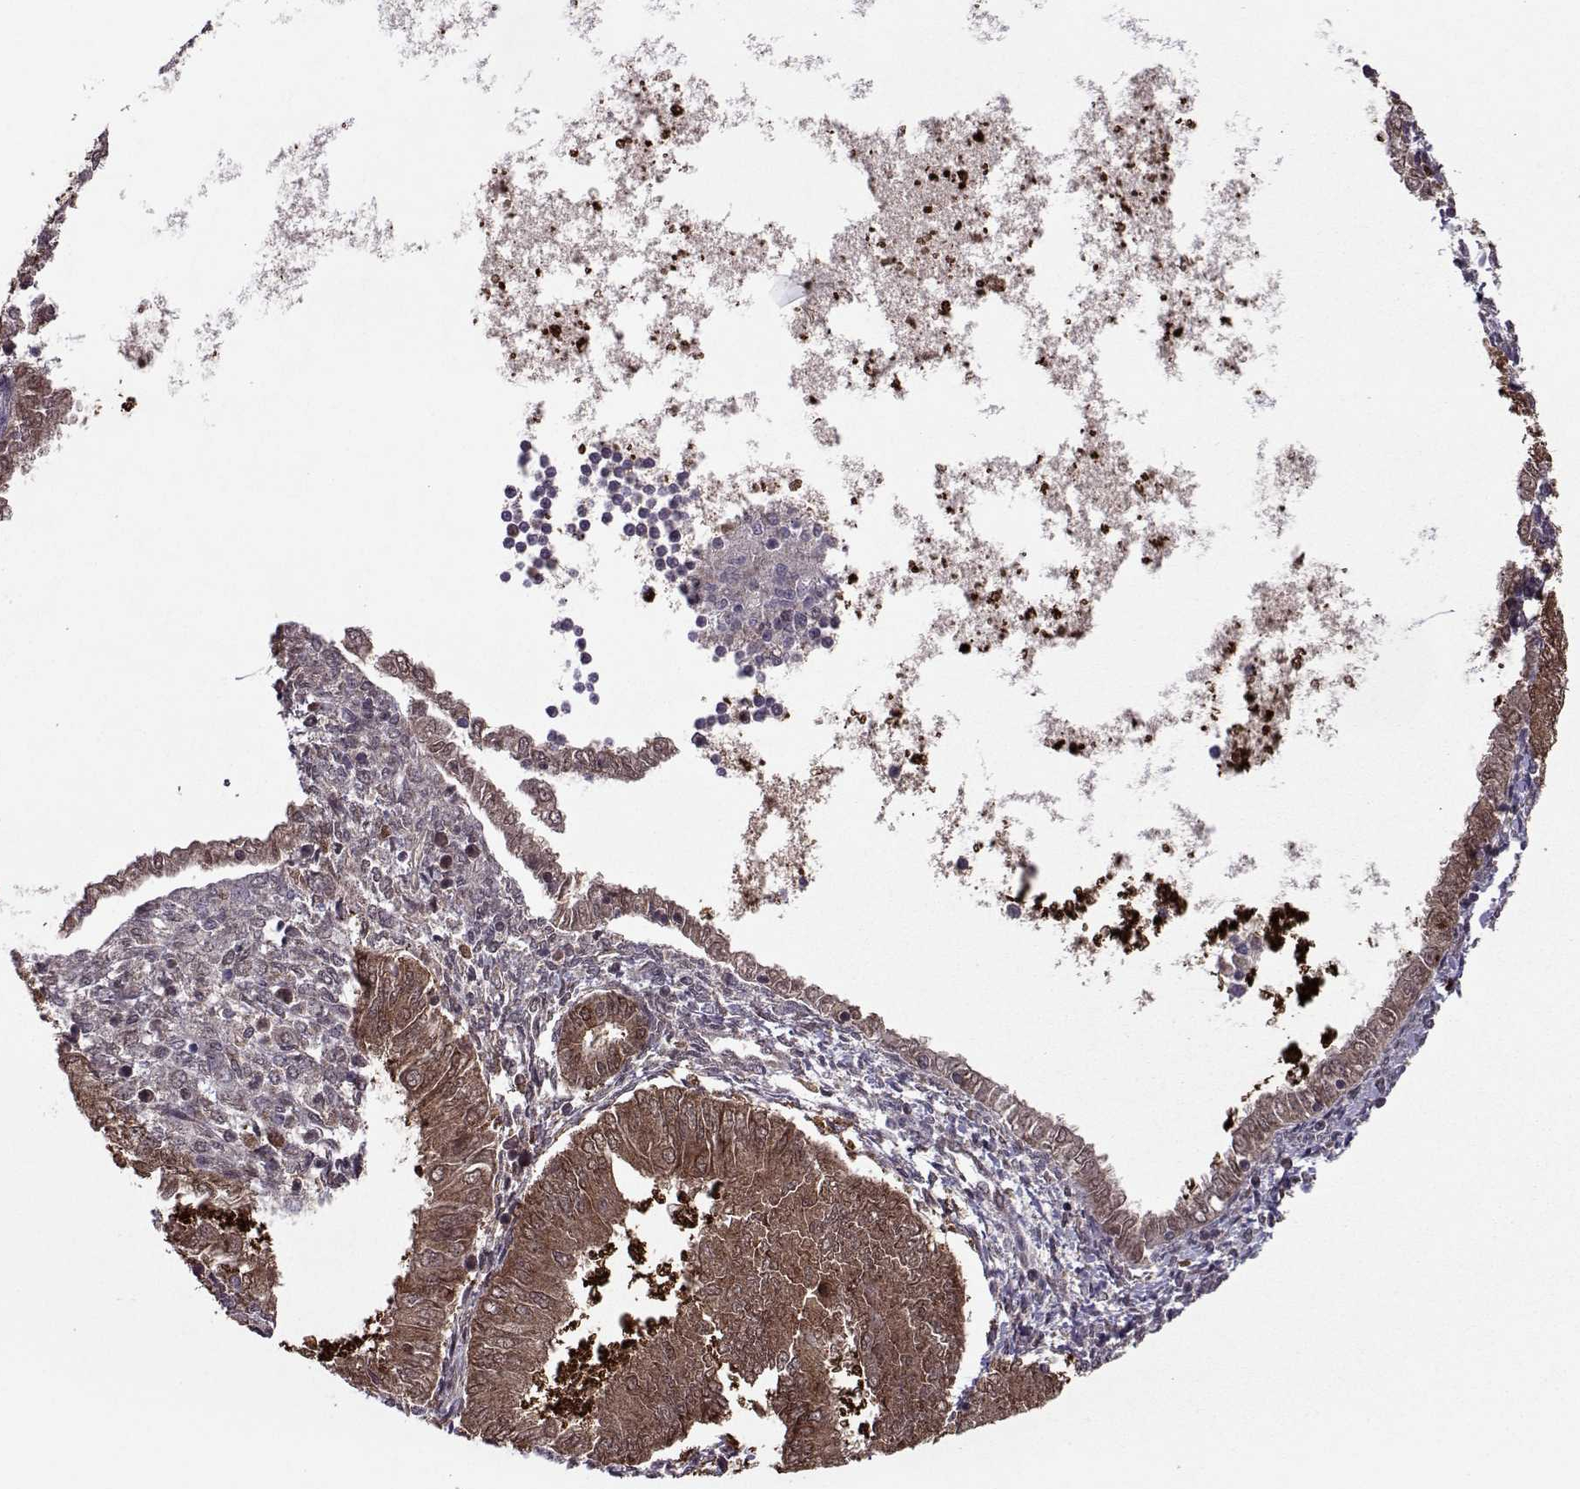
{"staining": {"intensity": "moderate", "quantity": ">75%", "location": "cytoplasmic/membranous"}, "tissue": "endometrial cancer", "cell_type": "Tumor cells", "image_type": "cancer", "snomed": [{"axis": "morphology", "description": "Adenocarcinoma, NOS"}, {"axis": "topography", "description": "Endometrium"}], "caption": "A brown stain labels moderate cytoplasmic/membranous staining of a protein in human endometrial adenocarcinoma tumor cells.", "gene": "ASRGL1", "patient": {"sex": "female", "age": 53}}